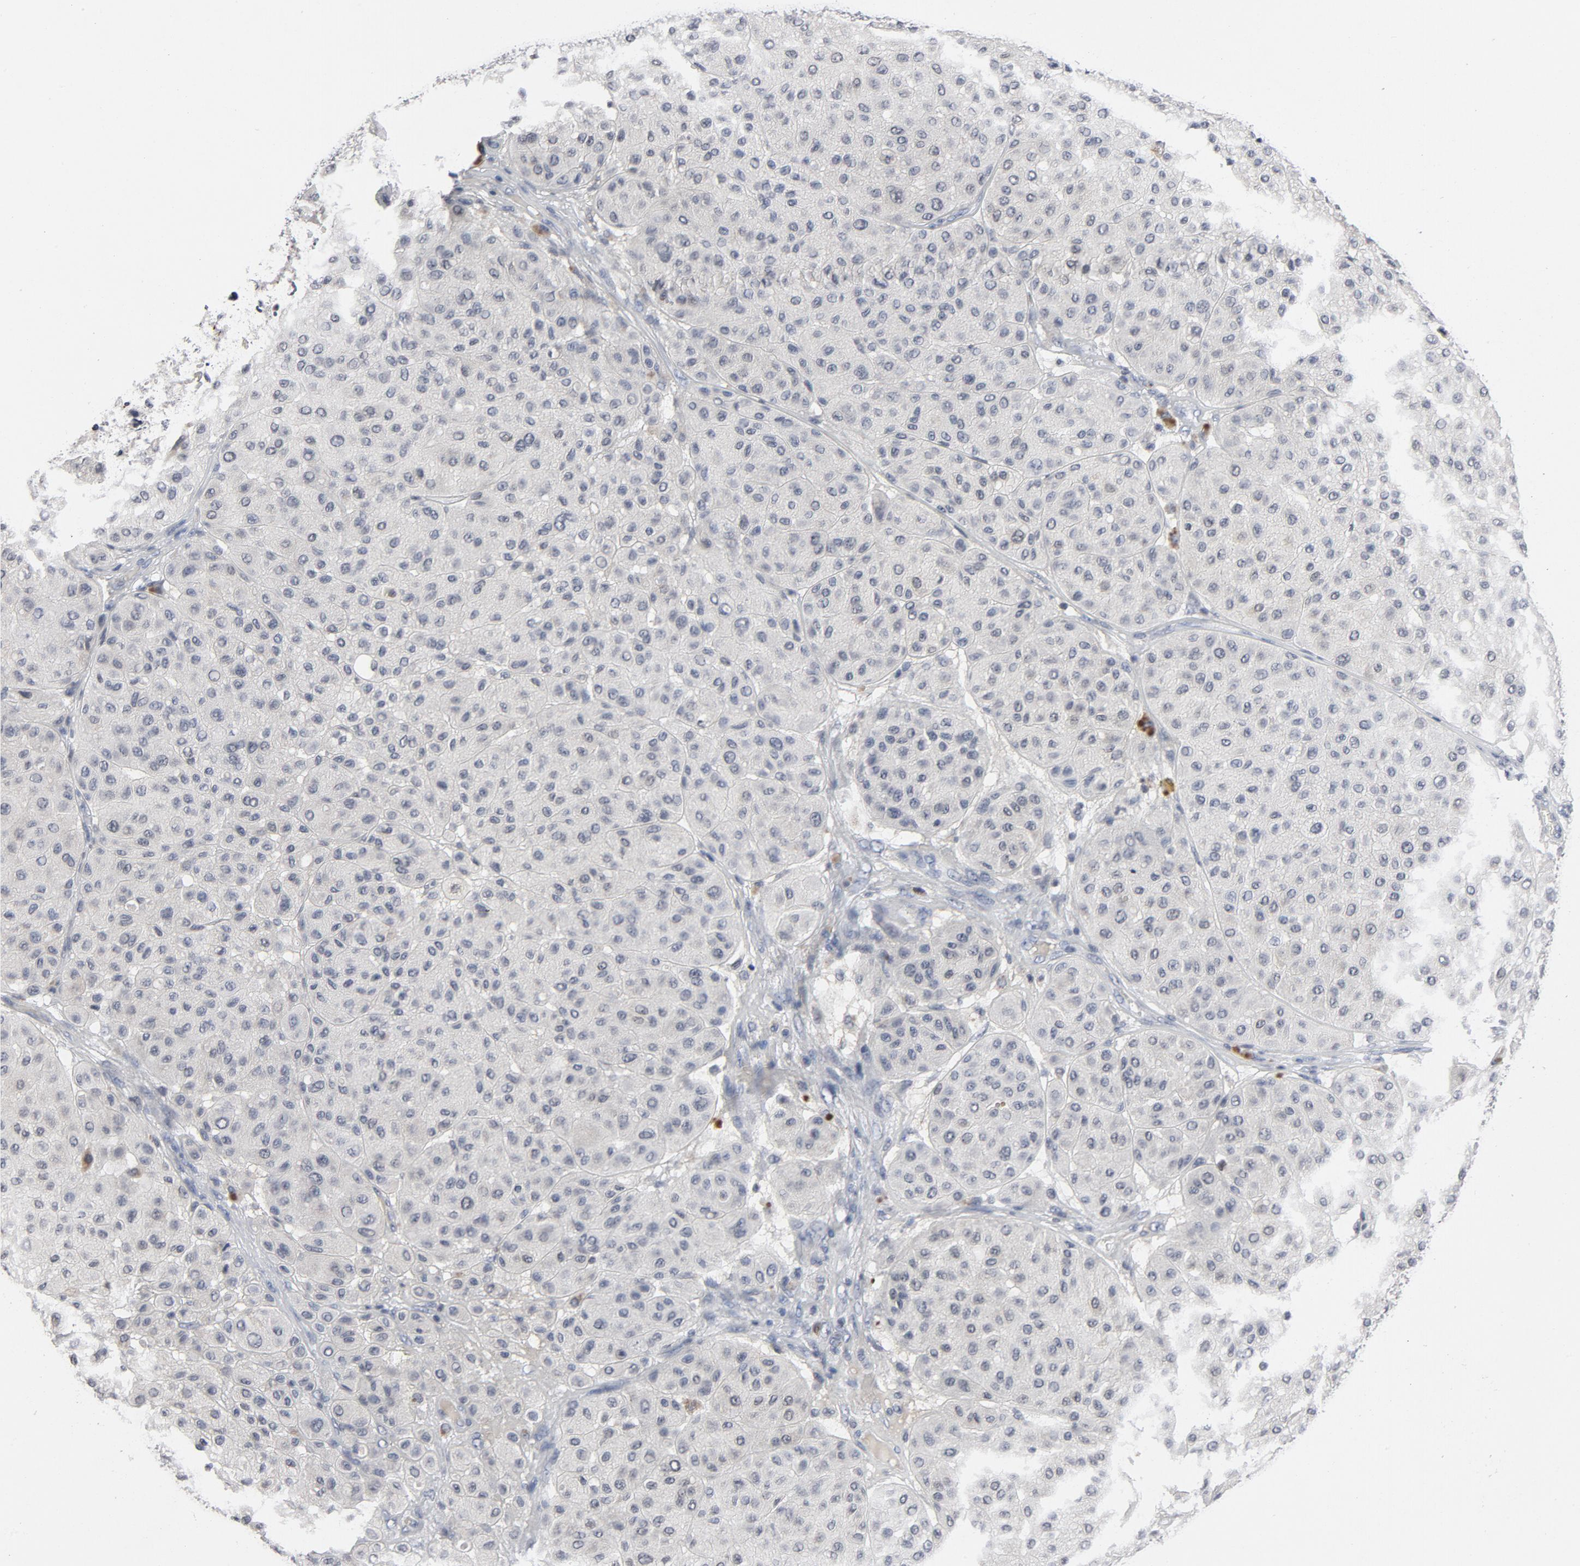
{"staining": {"intensity": "negative", "quantity": "none", "location": "none"}, "tissue": "melanoma", "cell_type": "Tumor cells", "image_type": "cancer", "snomed": [{"axis": "morphology", "description": "Normal tissue, NOS"}, {"axis": "morphology", "description": "Malignant melanoma, Metastatic site"}, {"axis": "topography", "description": "Skin"}], "caption": "A photomicrograph of malignant melanoma (metastatic site) stained for a protein demonstrates no brown staining in tumor cells. The staining is performed using DAB (3,3'-diaminobenzidine) brown chromogen with nuclei counter-stained in using hematoxylin.", "gene": "TCL1A", "patient": {"sex": "male", "age": 41}}